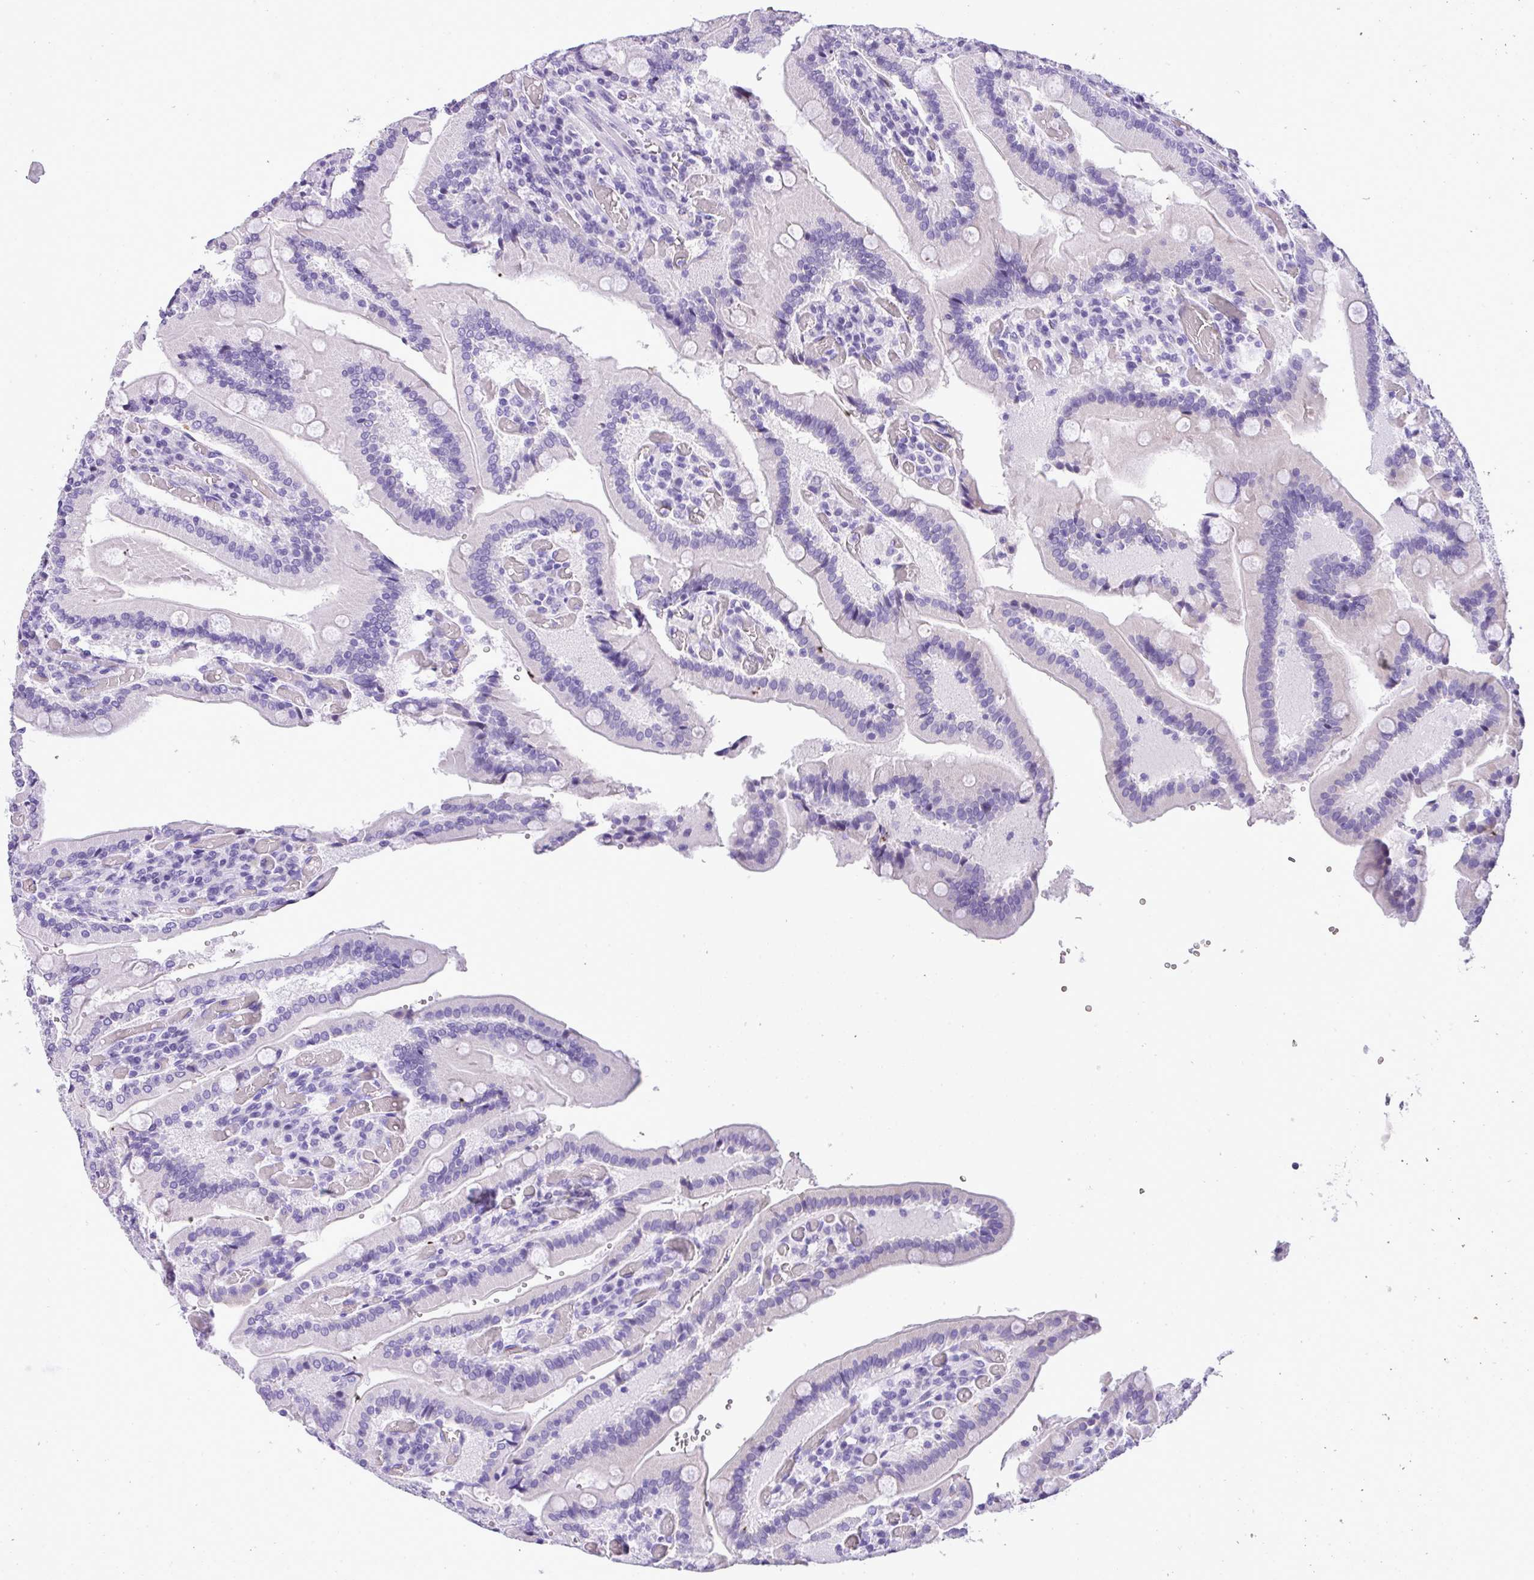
{"staining": {"intensity": "negative", "quantity": "none", "location": "none"}, "tissue": "duodenum", "cell_type": "Glandular cells", "image_type": "normal", "snomed": [{"axis": "morphology", "description": "Normal tissue, NOS"}, {"axis": "topography", "description": "Duodenum"}], "caption": "Immunohistochemical staining of unremarkable human duodenum demonstrates no significant positivity in glandular cells.", "gene": "MUC21", "patient": {"sex": "female", "age": 62}}